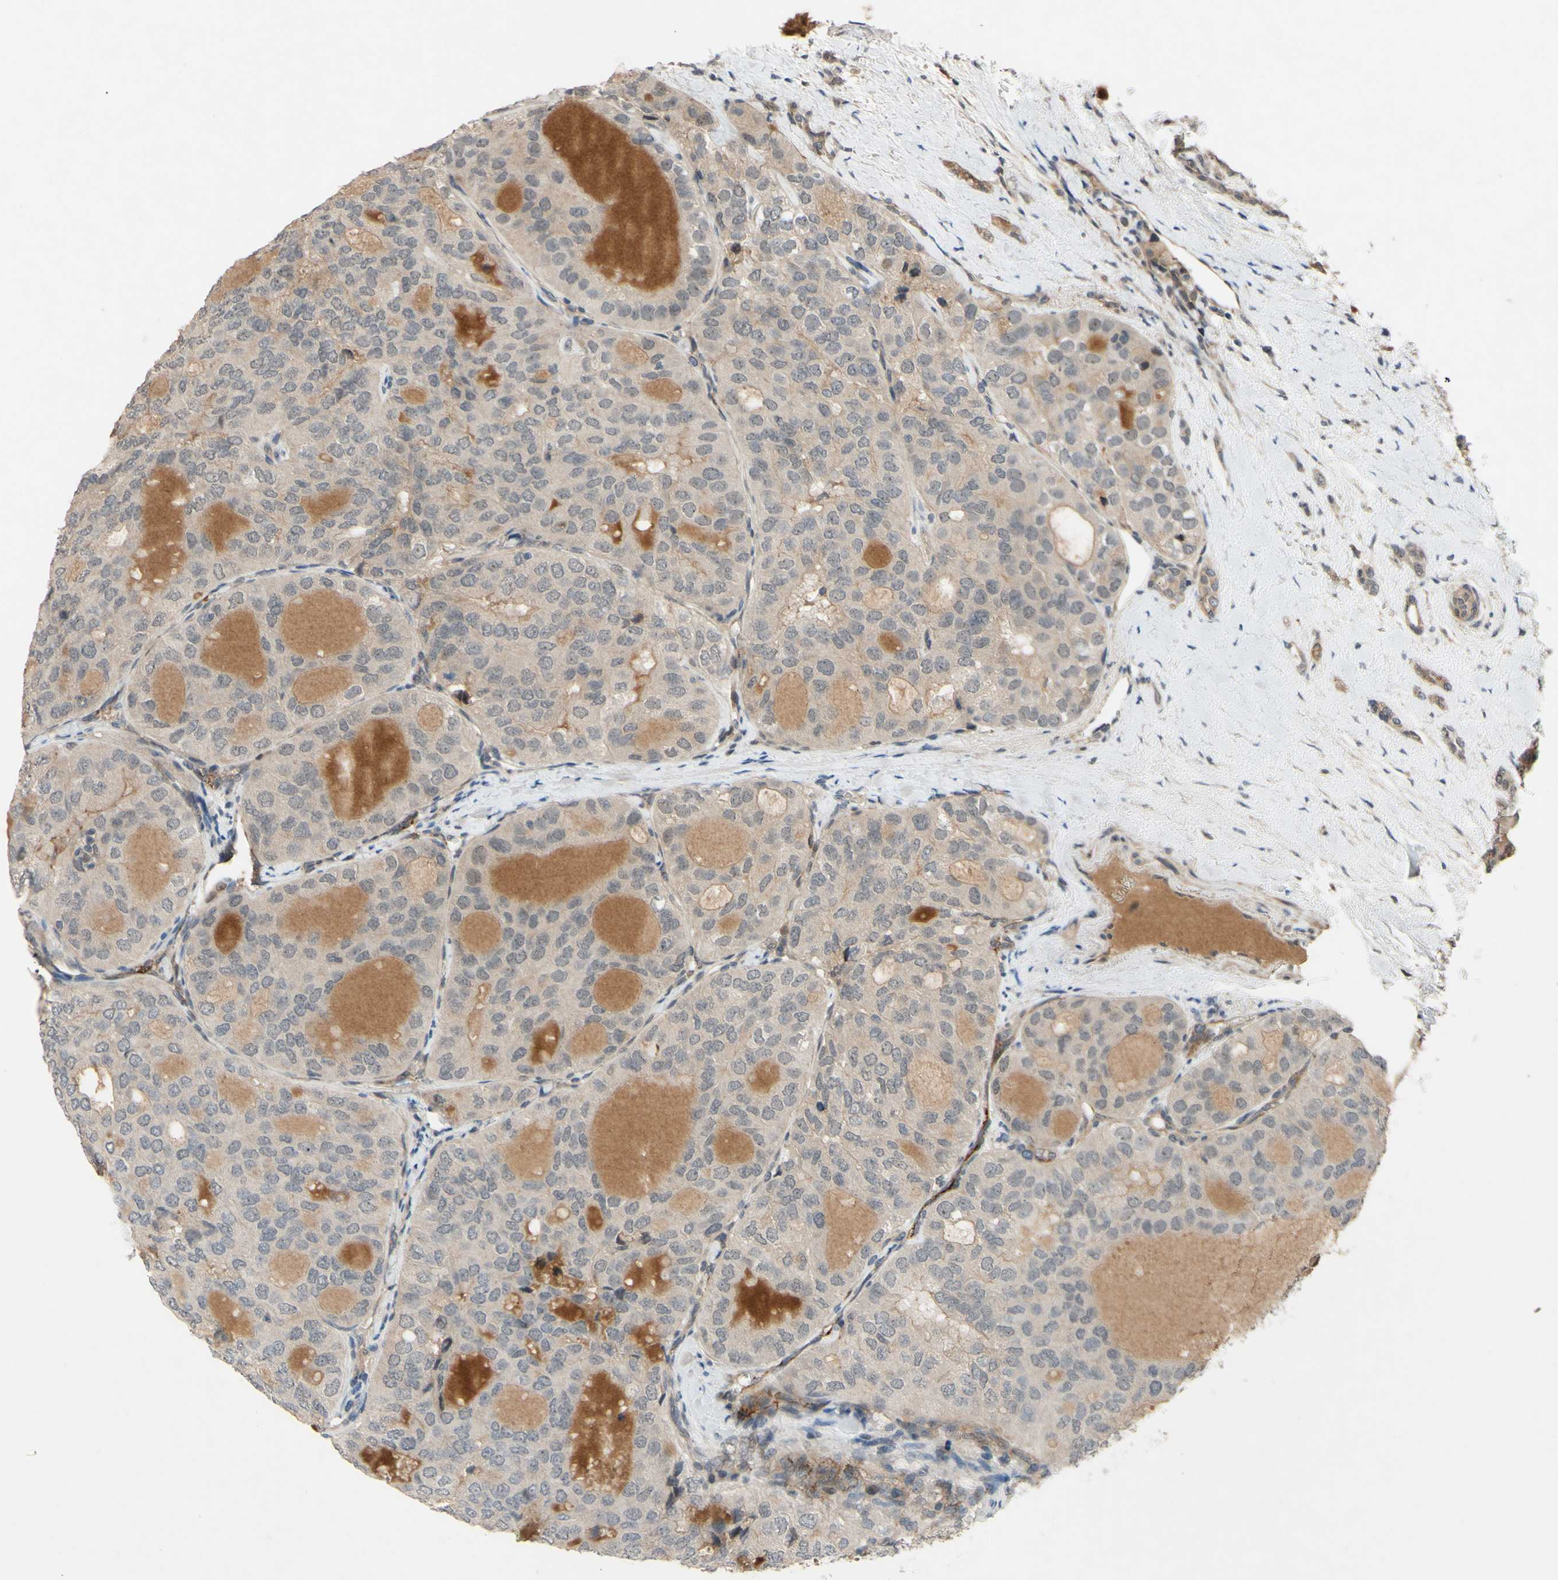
{"staining": {"intensity": "weak", "quantity": ">75%", "location": "cytoplasmic/membranous"}, "tissue": "thyroid cancer", "cell_type": "Tumor cells", "image_type": "cancer", "snomed": [{"axis": "morphology", "description": "Follicular adenoma carcinoma, NOS"}, {"axis": "topography", "description": "Thyroid gland"}], "caption": "Thyroid cancer (follicular adenoma carcinoma) was stained to show a protein in brown. There is low levels of weak cytoplasmic/membranous staining in about >75% of tumor cells.", "gene": "ALK", "patient": {"sex": "male", "age": 75}}